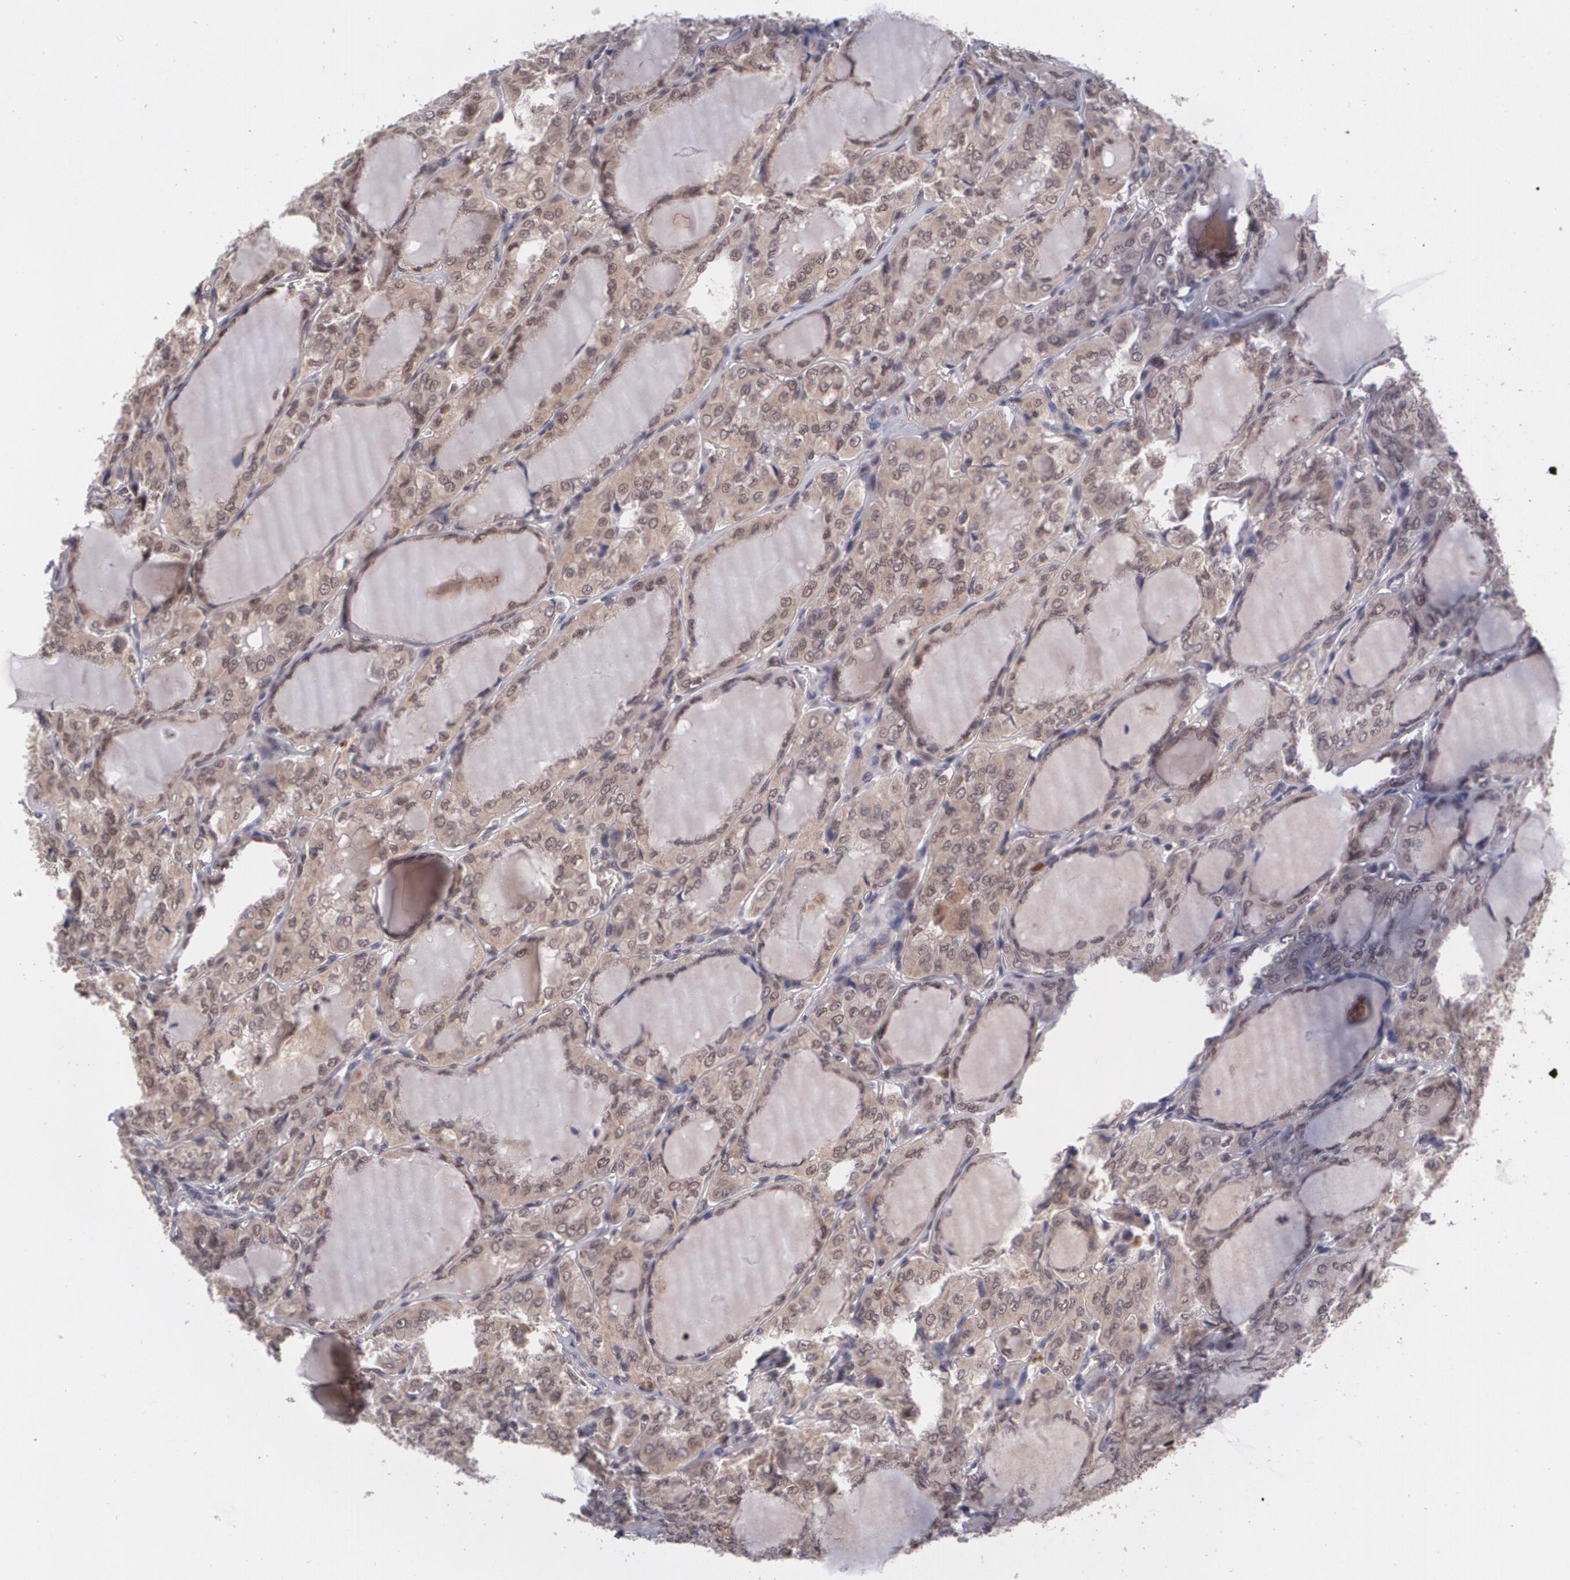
{"staining": {"intensity": "weak", "quantity": "<25%", "location": "cytoplasmic/membranous,nuclear"}, "tissue": "thyroid cancer", "cell_type": "Tumor cells", "image_type": "cancer", "snomed": [{"axis": "morphology", "description": "Papillary adenocarcinoma, NOS"}, {"axis": "topography", "description": "Thyroid gland"}], "caption": "Tumor cells show no significant protein expression in thyroid cancer. (DAB immunohistochemistry (IHC) with hematoxylin counter stain).", "gene": "CUL2", "patient": {"sex": "male", "age": 20}}